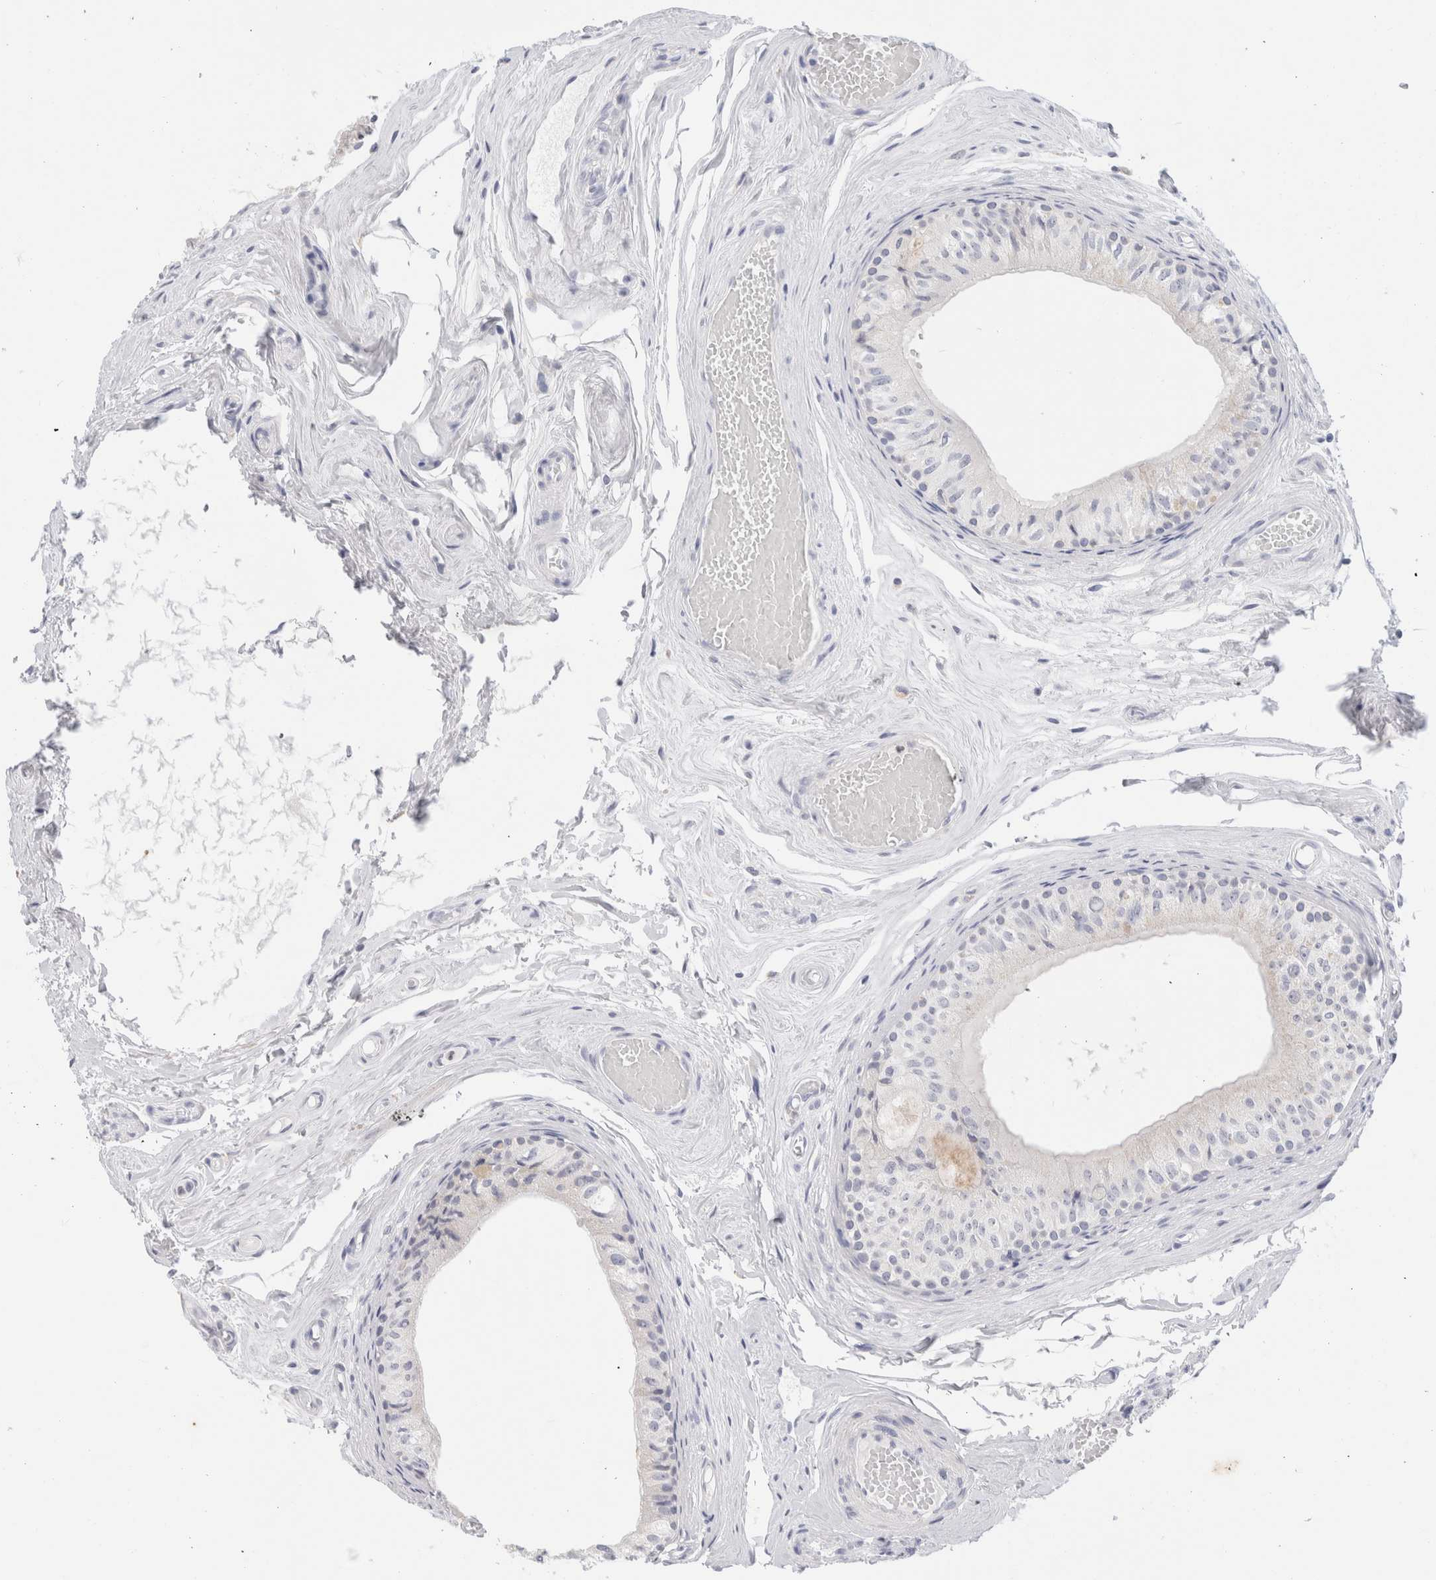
{"staining": {"intensity": "weak", "quantity": "<25%", "location": "cytoplasmic/membranous"}, "tissue": "epididymis", "cell_type": "Glandular cells", "image_type": "normal", "snomed": [{"axis": "morphology", "description": "Normal tissue, NOS"}, {"axis": "topography", "description": "Epididymis"}], "caption": "There is no significant expression in glandular cells of epididymis. Nuclei are stained in blue.", "gene": "ADAM30", "patient": {"sex": "male", "age": 79}}